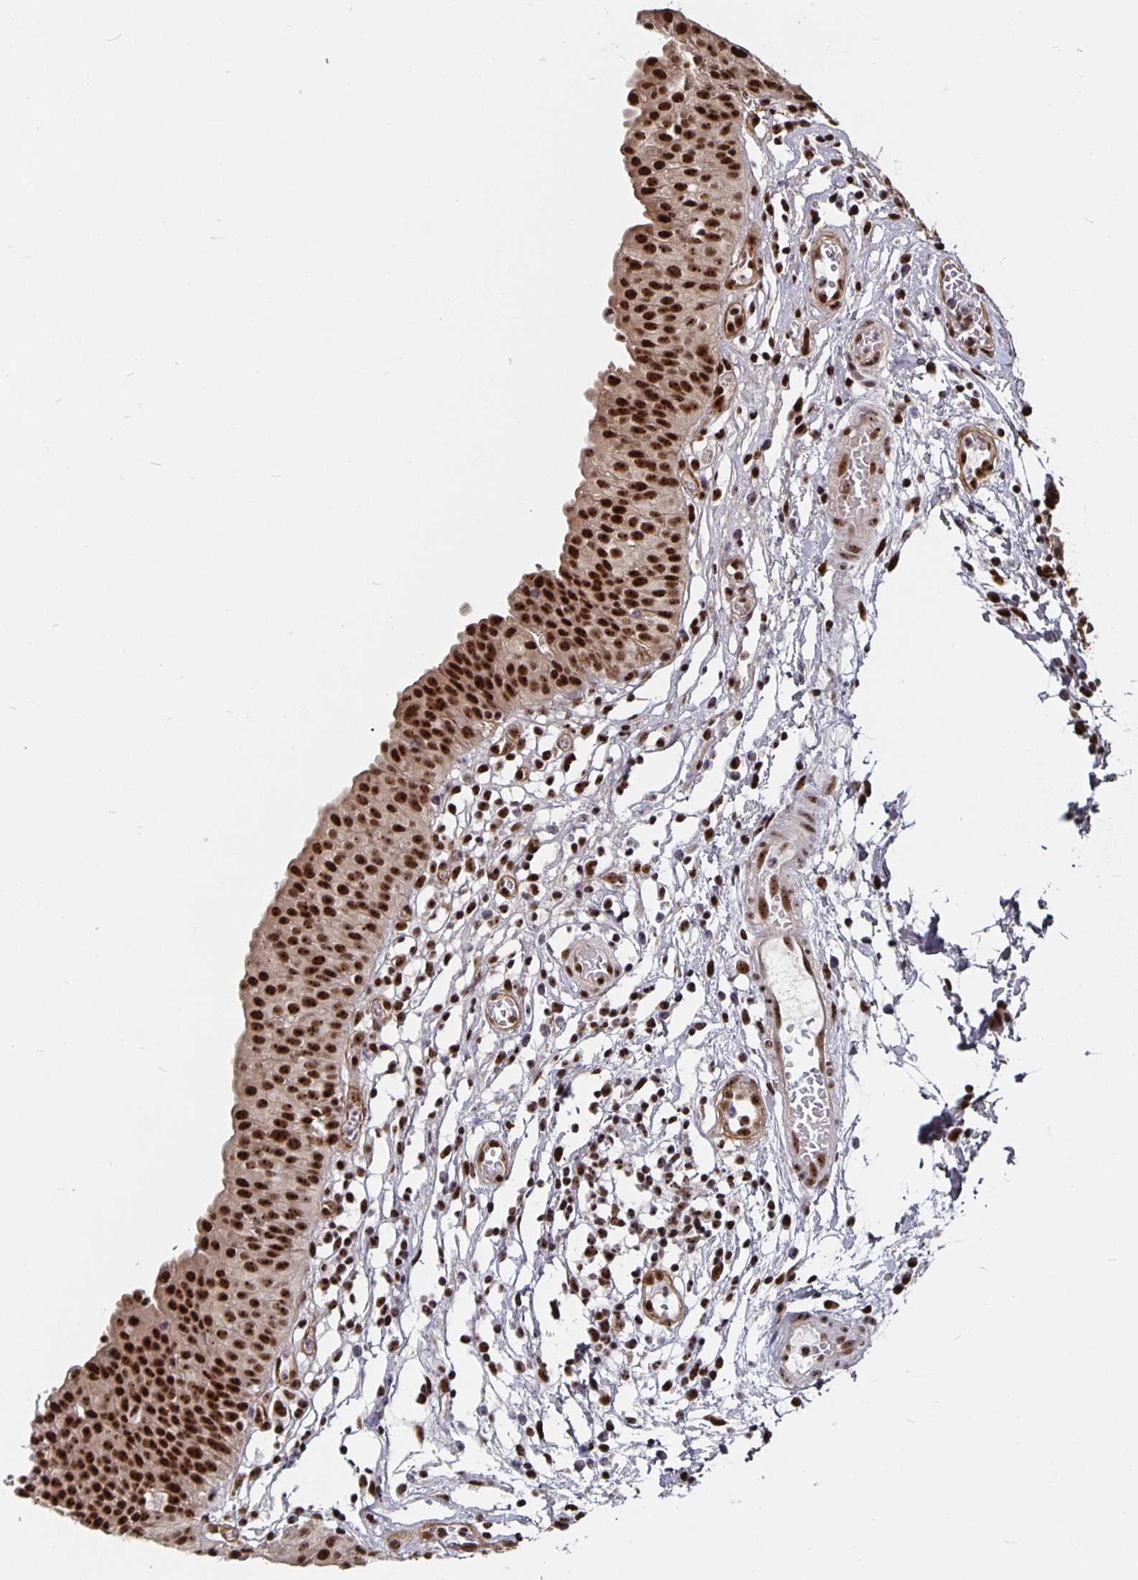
{"staining": {"intensity": "strong", "quantity": ">75%", "location": "nuclear"}, "tissue": "urinary bladder", "cell_type": "Urothelial cells", "image_type": "normal", "snomed": [{"axis": "morphology", "description": "Normal tissue, NOS"}, {"axis": "topography", "description": "Urinary bladder"}], "caption": "A photomicrograph of human urinary bladder stained for a protein exhibits strong nuclear brown staining in urothelial cells. The protein is shown in brown color, while the nuclei are stained blue.", "gene": "LAS1L", "patient": {"sex": "male", "age": 64}}